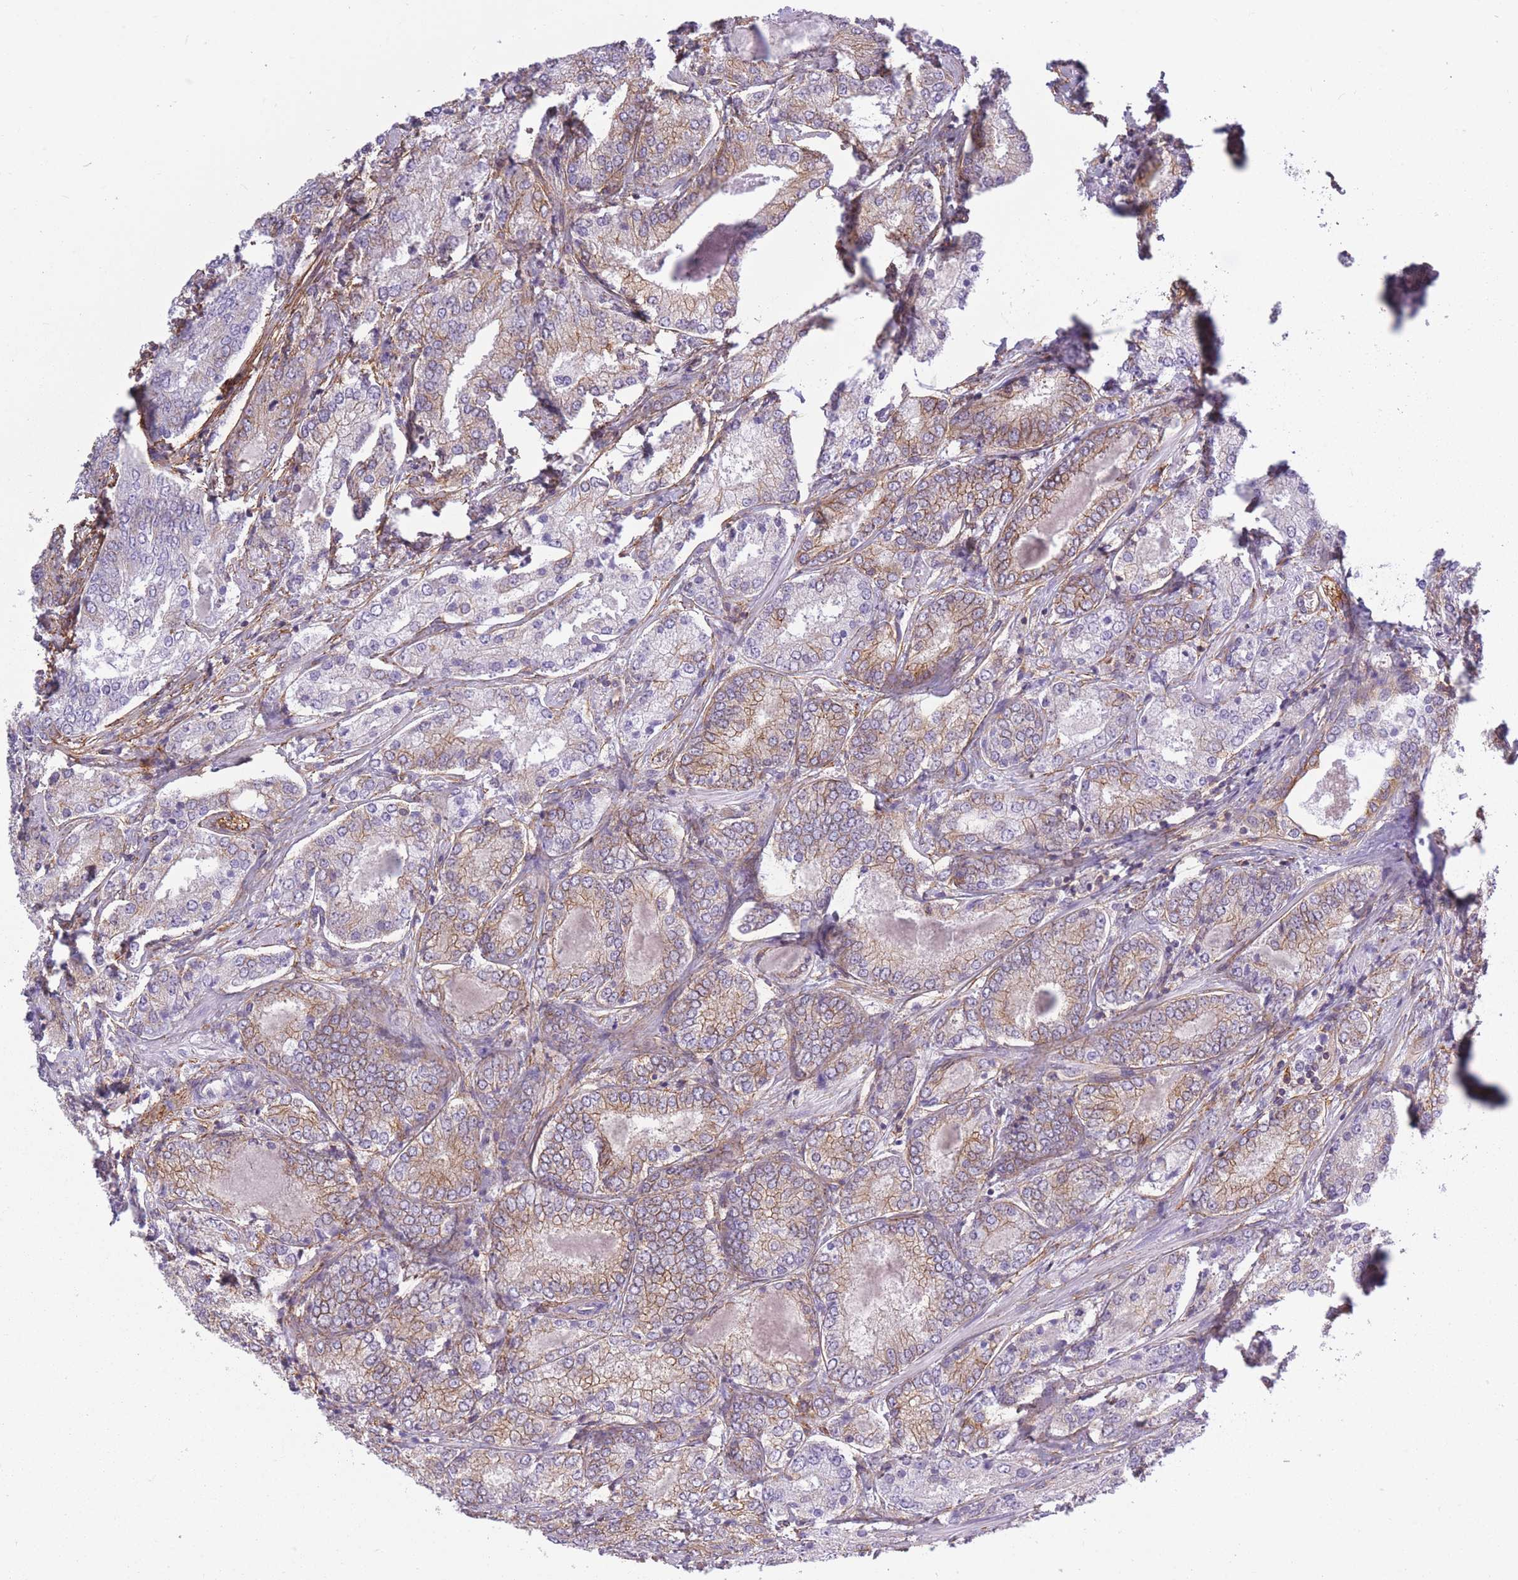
{"staining": {"intensity": "moderate", "quantity": "25%-75%", "location": "cytoplasmic/membranous"}, "tissue": "prostate cancer", "cell_type": "Tumor cells", "image_type": "cancer", "snomed": [{"axis": "morphology", "description": "Adenocarcinoma, High grade"}, {"axis": "topography", "description": "Prostate"}], "caption": "Immunohistochemical staining of prostate high-grade adenocarcinoma displays medium levels of moderate cytoplasmic/membranous protein positivity in about 25%-75% of tumor cells.", "gene": "ADD1", "patient": {"sex": "male", "age": 63}}